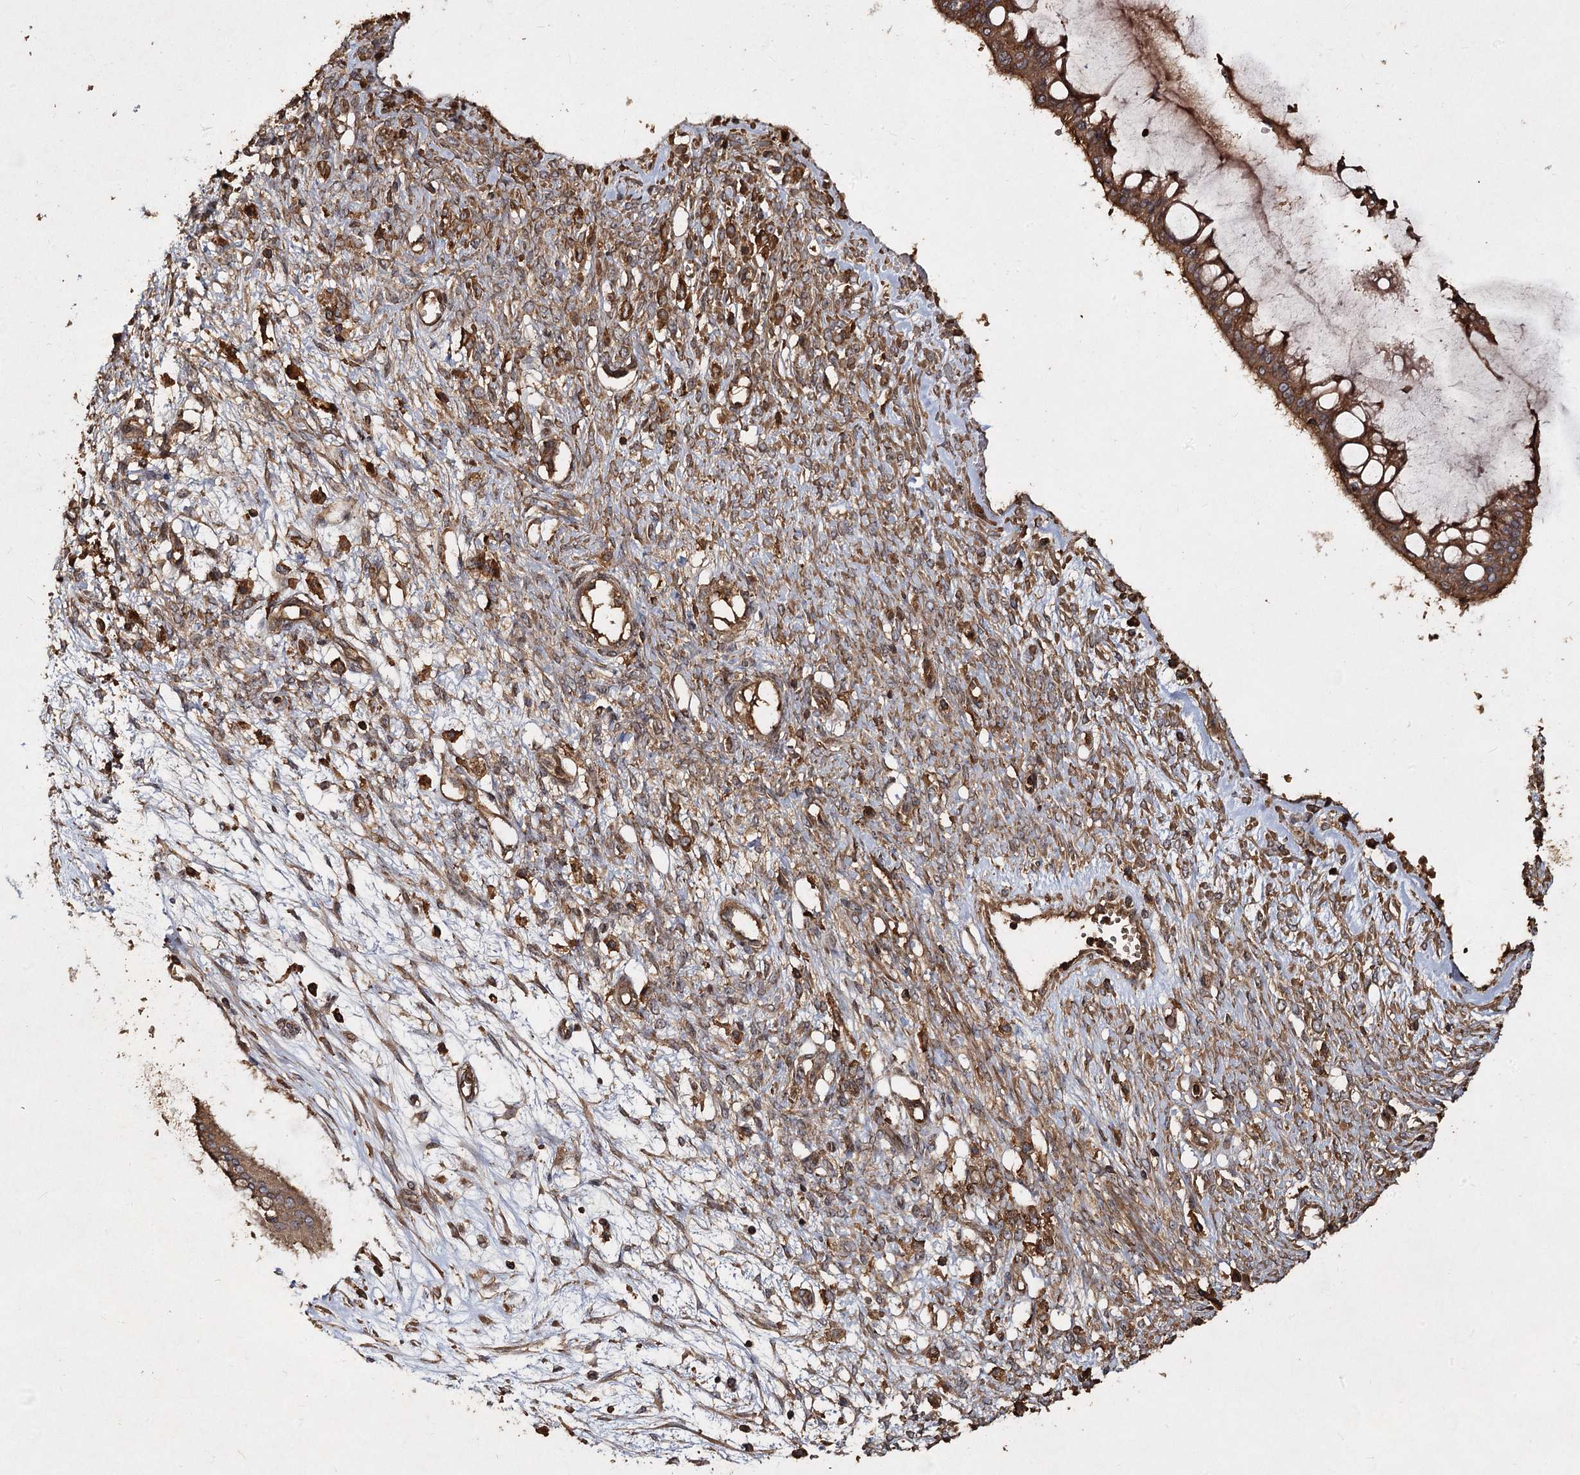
{"staining": {"intensity": "moderate", "quantity": ">75%", "location": "cytoplasmic/membranous"}, "tissue": "ovarian cancer", "cell_type": "Tumor cells", "image_type": "cancer", "snomed": [{"axis": "morphology", "description": "Cystadenocarcinoma, mucinous, NOS"}, {"axis": "topography", "description": "Ovary"}], "caption": "A micrograph of human ovarian cancer stained for a protein displays moderate cytoplasmic/membranous brown staining in tumor cells.", "gene": "PIK3C2A", "patient": {"sex": "female", "age": 73}}